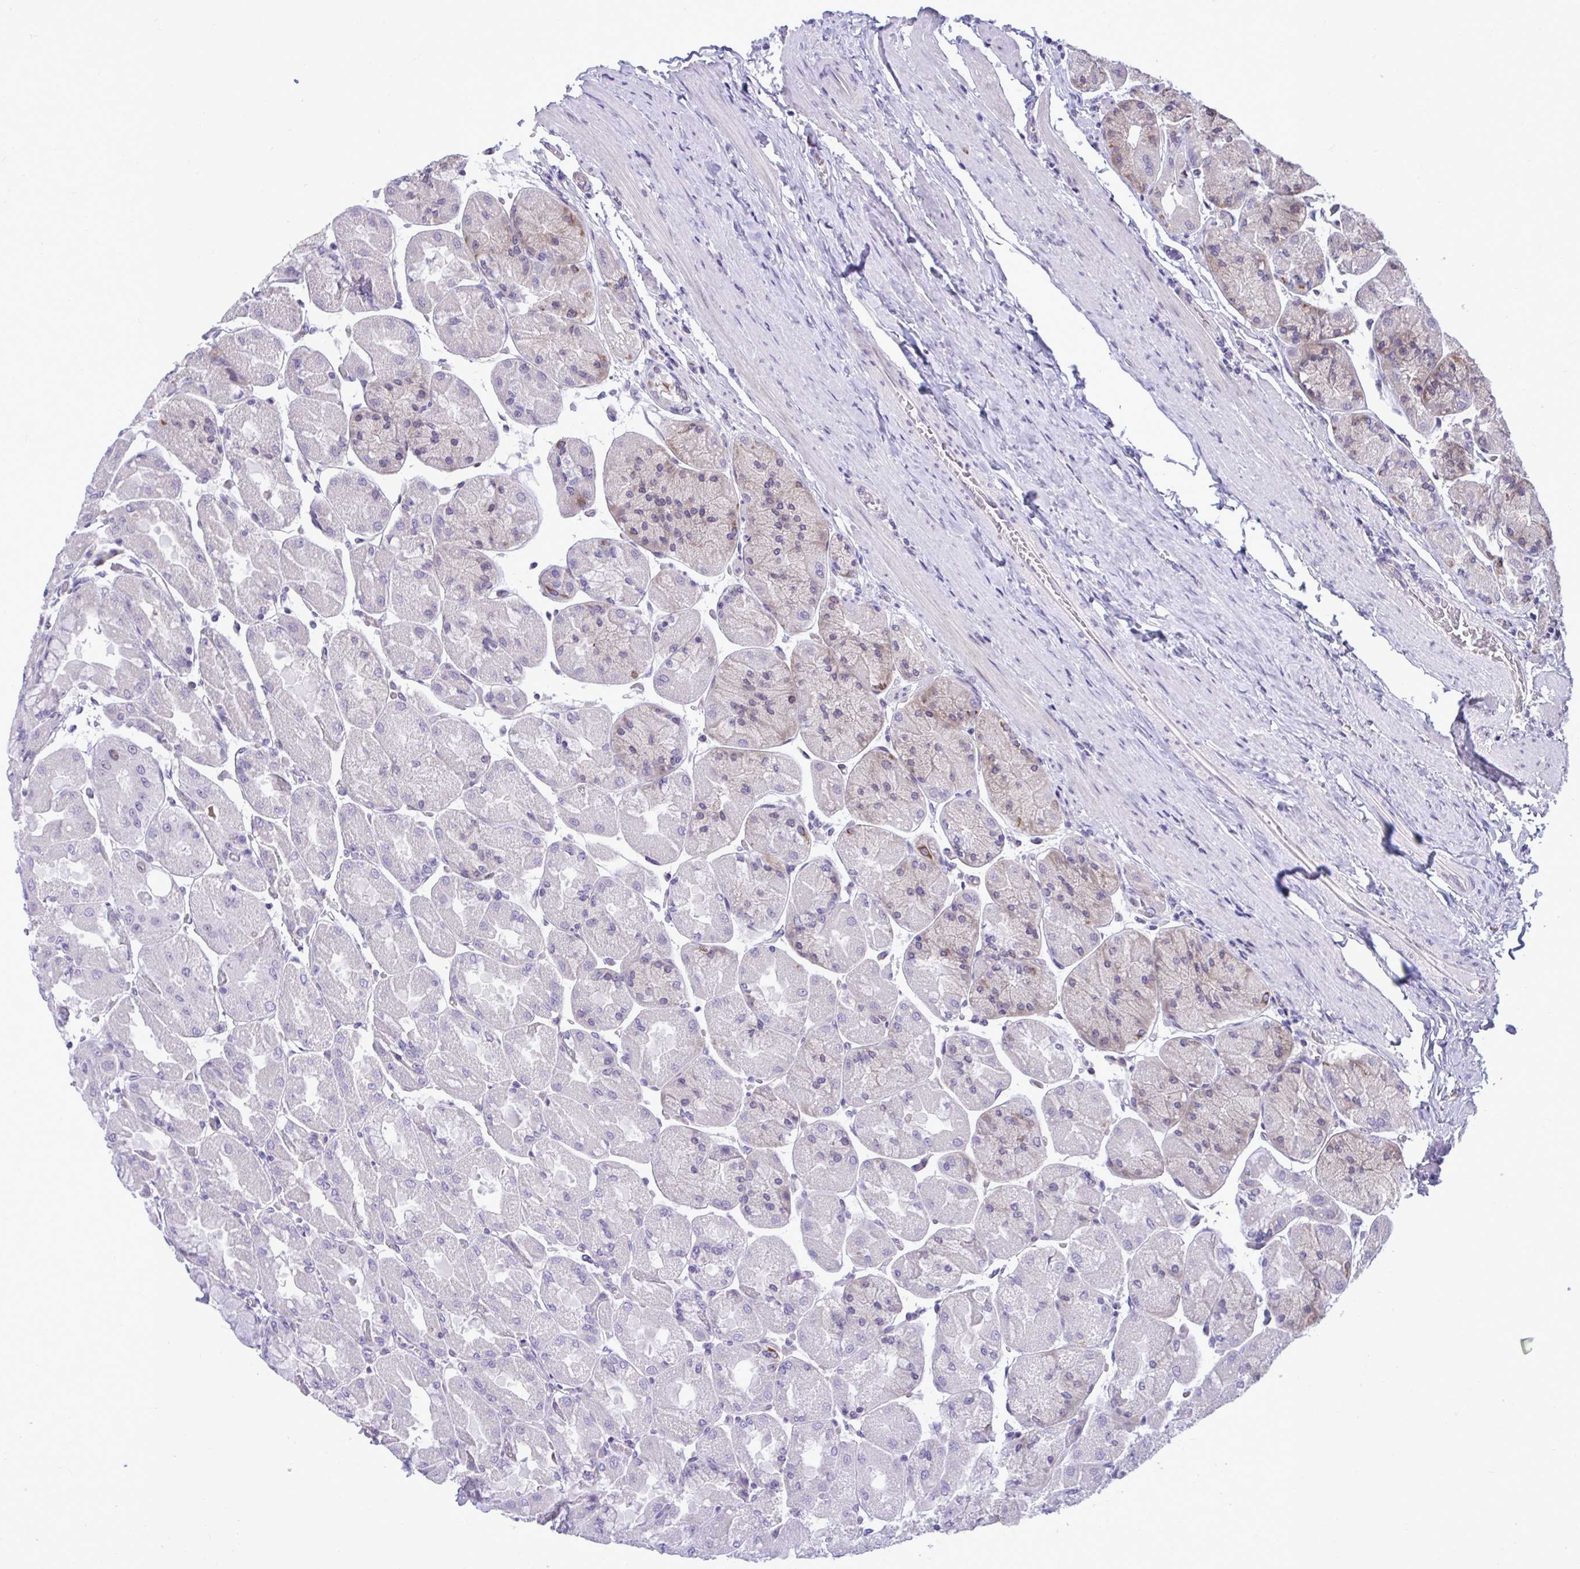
{"staining": {"intensity": "moderate", "quantity": "<25%", "location": "nuclear"}, "tissue": "stomach", "cell_type": "Glandular cells", "image_type": "normal", "snomed": [{"axis": "morphology", "description": "Normal tissue, NOS"}, {"axis": "topography", "description": "Stomach"}], "caption": "Stomach stained with DAB (3,3'-diaminobenzidine) immunohistochemistry reveals low levels of moderate nuclear expression in about <25% of glandular cells.", "gene": "C1QL2", "patient": {"sex": "female", "age": 61}}